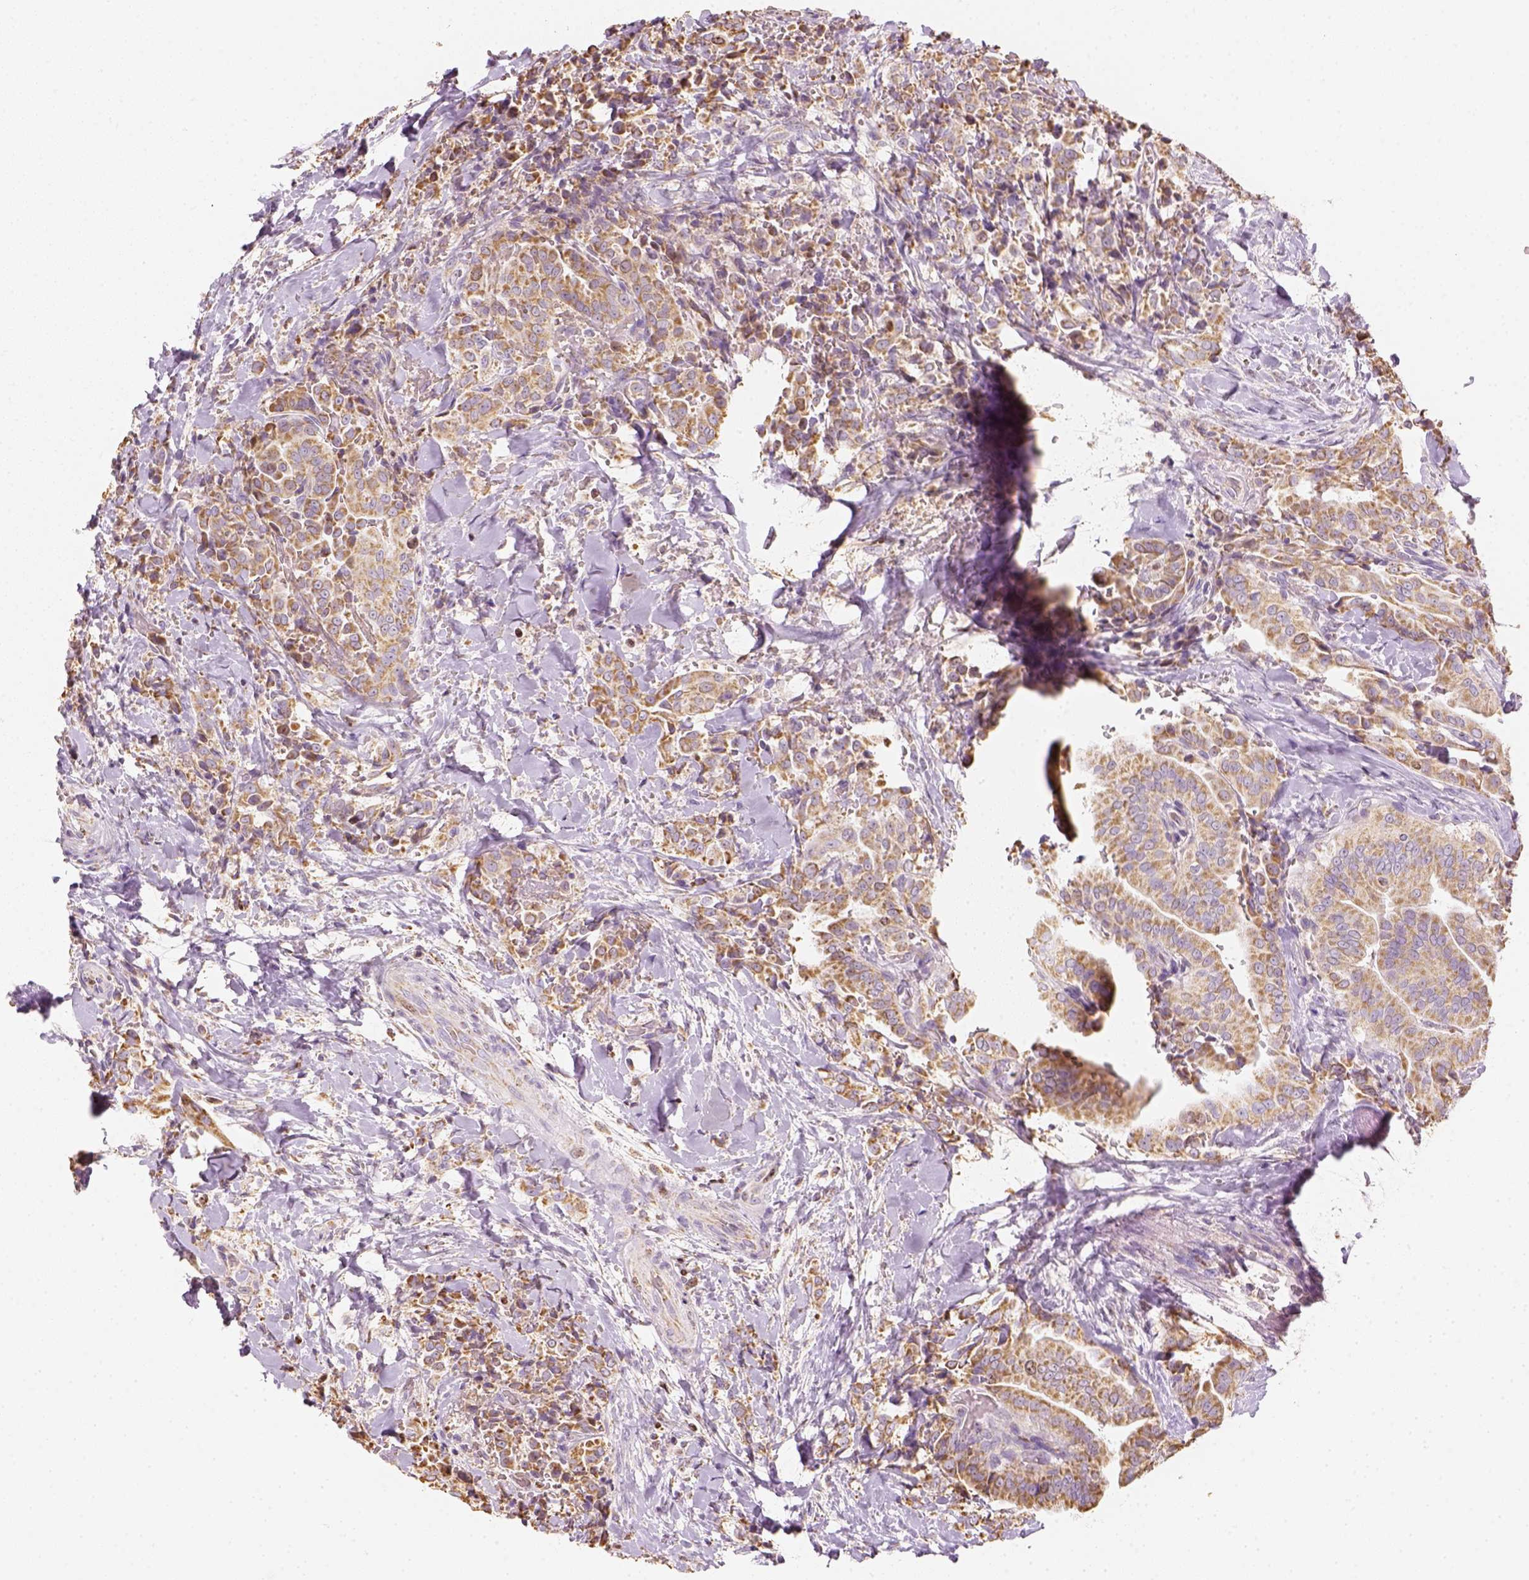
{"staining": {"intensity": "moderate", "quantity": ">75%", "location": "cytoplasmic/membranous"}, "tissue": "thyroid cancer", "cell_type": "Tumor cells", "image_type": "cancer", "snomed": [{"axis": "morphology", "description": "Papillary adenocarcinoma, NOS"}, {"axis": "topography", "description": "Thyroid gland"}], "caption": "Immunohistochemistry (DAB (3,3'-diaminobenzidine)) staining of thyroid papillary adenocarcinoma reveals moderate cytoplasmic/membranous protein staining in approximately >75% of tumor cells.", "gene": "LCA5", "patient": {"sex": "male", "age": 61}}